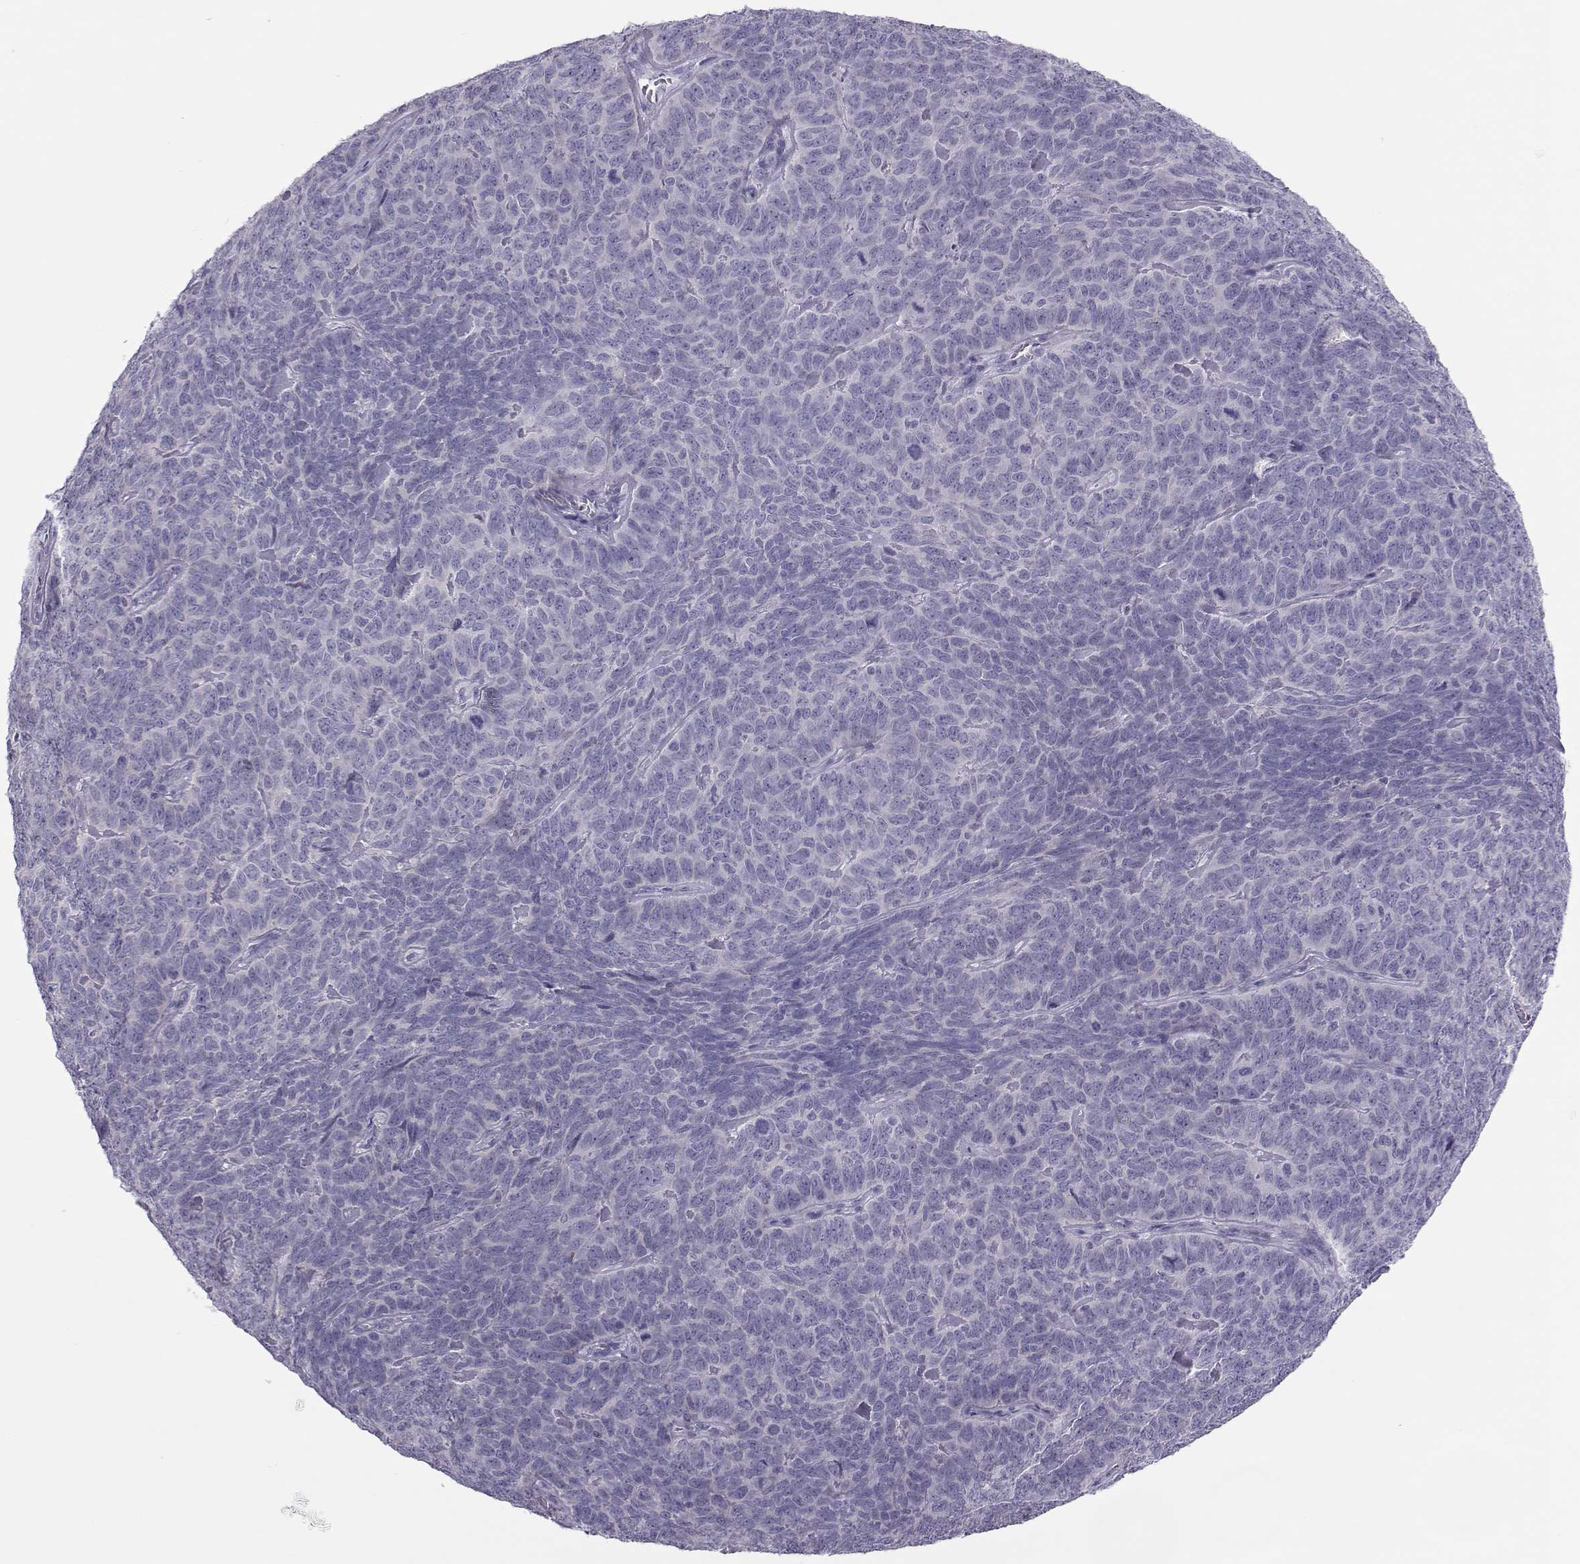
{"staining": {"intensity": "negative", "quantity": "none", "location": "none"}, "tissue": "skin cancer", "cell_type": "Tumor cells", "image_type": "cancer", "snomed": [{"axis": "morphology", "description": "Squamous cell carcinoma, NOS"}, {"axis": "topography", "description": "Skin"}, {"axis": "topography", "description": "Anal"}], "caption": "A histopathology image of skin squamous cell carcinoma stained for a protein shows no brown staining in tumor cells.", "gene": "TRPM7", "patient": {"sex": "female", "age": 51}}